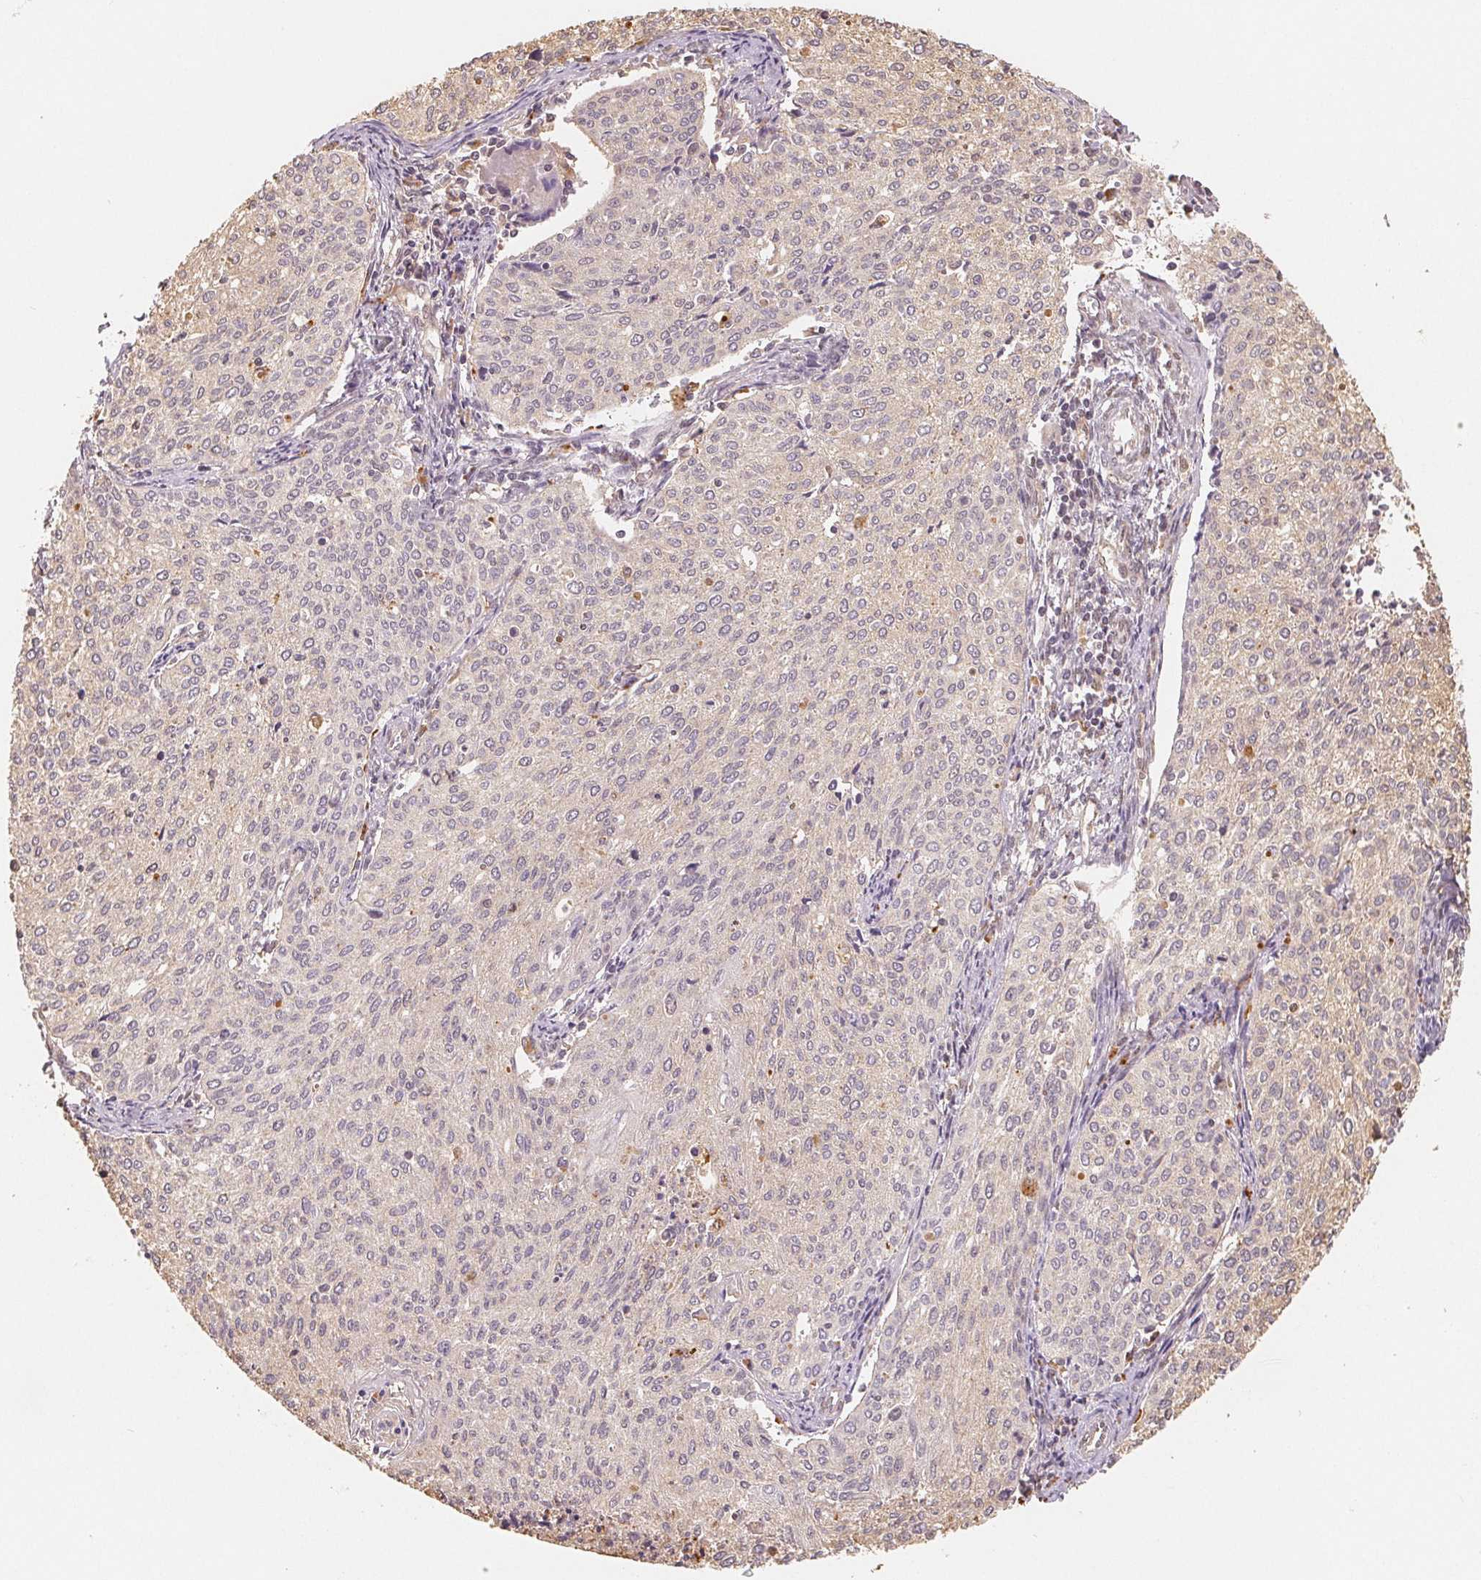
{"staining": {"intensity": "weak", "quantity": "<25%", "location": "cytoplasmic/membranous"}, "tissue": "cervical cancer", "cell_type": "Tumor cells", "image_type": "cancer", "snomed": [{"axis": "morphology", "description": "Squamous cell carcinoma, NOS"}, {"axis": "topography", "description": "Cervix"}], "caption": "DAB (3,3'-diaminobenzidine) immunohistochemical staining of squamous cell carcinoma (cervical) reveals no significant expression in tumor cells. (DAB IHC visualized using brightfield microscopy, high magnification).", "gene": "GUSB", "patient": {"sex": "female", "age": 38}}